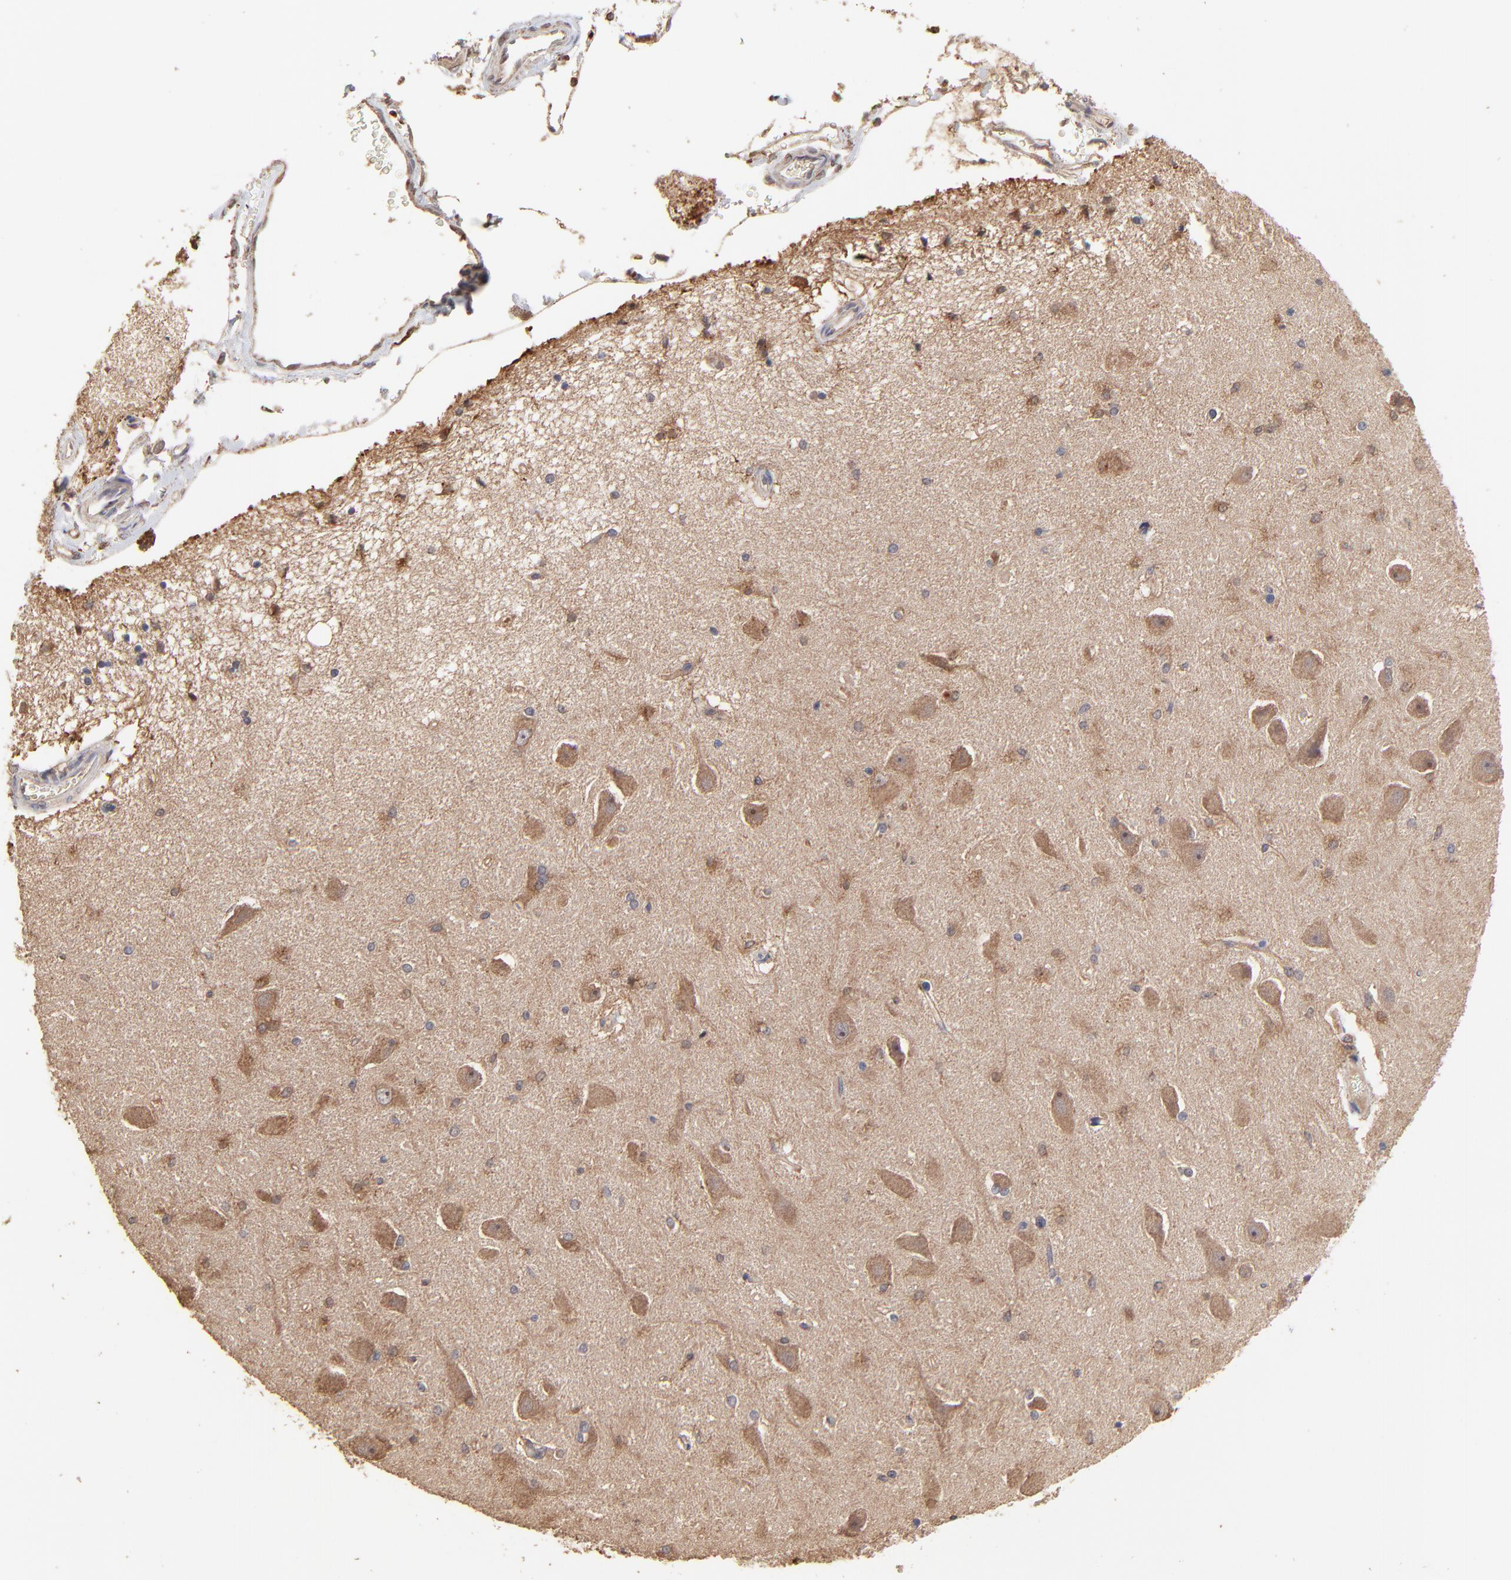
{"staining": {"intensity": "negative", "quantity": "none", "location": "none"}, "tissue": "hippocampus", "cell_type": "Glial cells", "image_type": "normal", "snomed": [{"axis": "morphology", "description": "Normal tissue, NOS"}, {"axis": "topography", "description": "Hippocampus"}], "caption": "This is a image of IHC staining of unremarkable hippocampus, which shows no positivity in glial cells. (Brightfield microscopy of DAB (3,3'-diaminobenzidine) immunohistochemistry (IHC) at high magnification).", "gene": "STON2", "patient": {"sex": "female", "age": 54}}